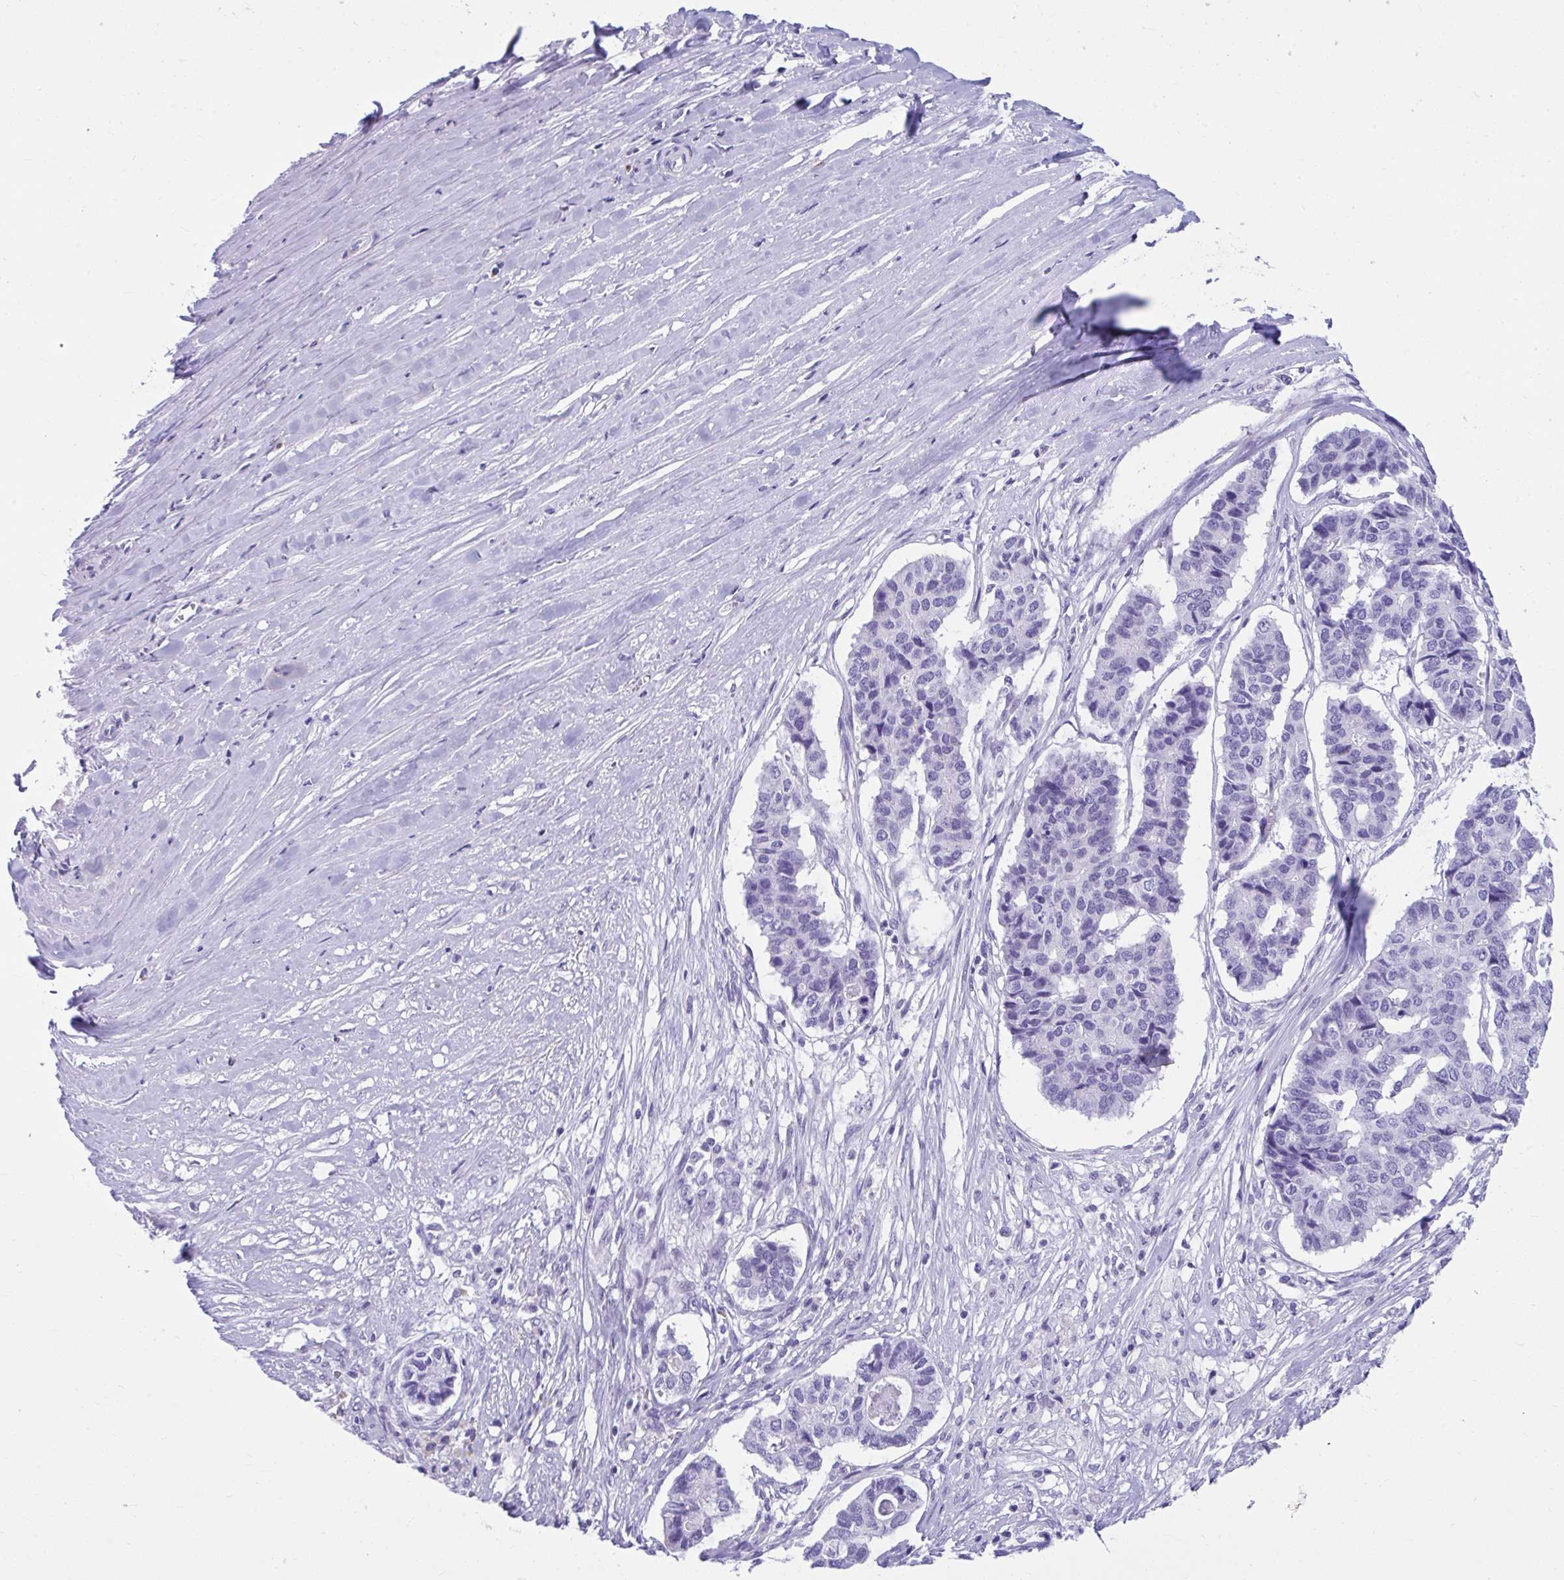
{"staining": {"intensity": "negative", "quantity": "none", "location": "none"}, "tissue": "pancreatic cancer", "cell_type": "Tumor cells", "image_type": "cancer", "snomed": [{"axis": "morphology", "description": "Adenocarcinoma, NOS"}, {"axis": "topography", "description": "Pancreas"}], "caption": "Tumor cells are negative for protein expression in human adenocarcinoma (pancreatic).", "gene": "ISL1", "patient": {"sex": "male", "age": 50}}